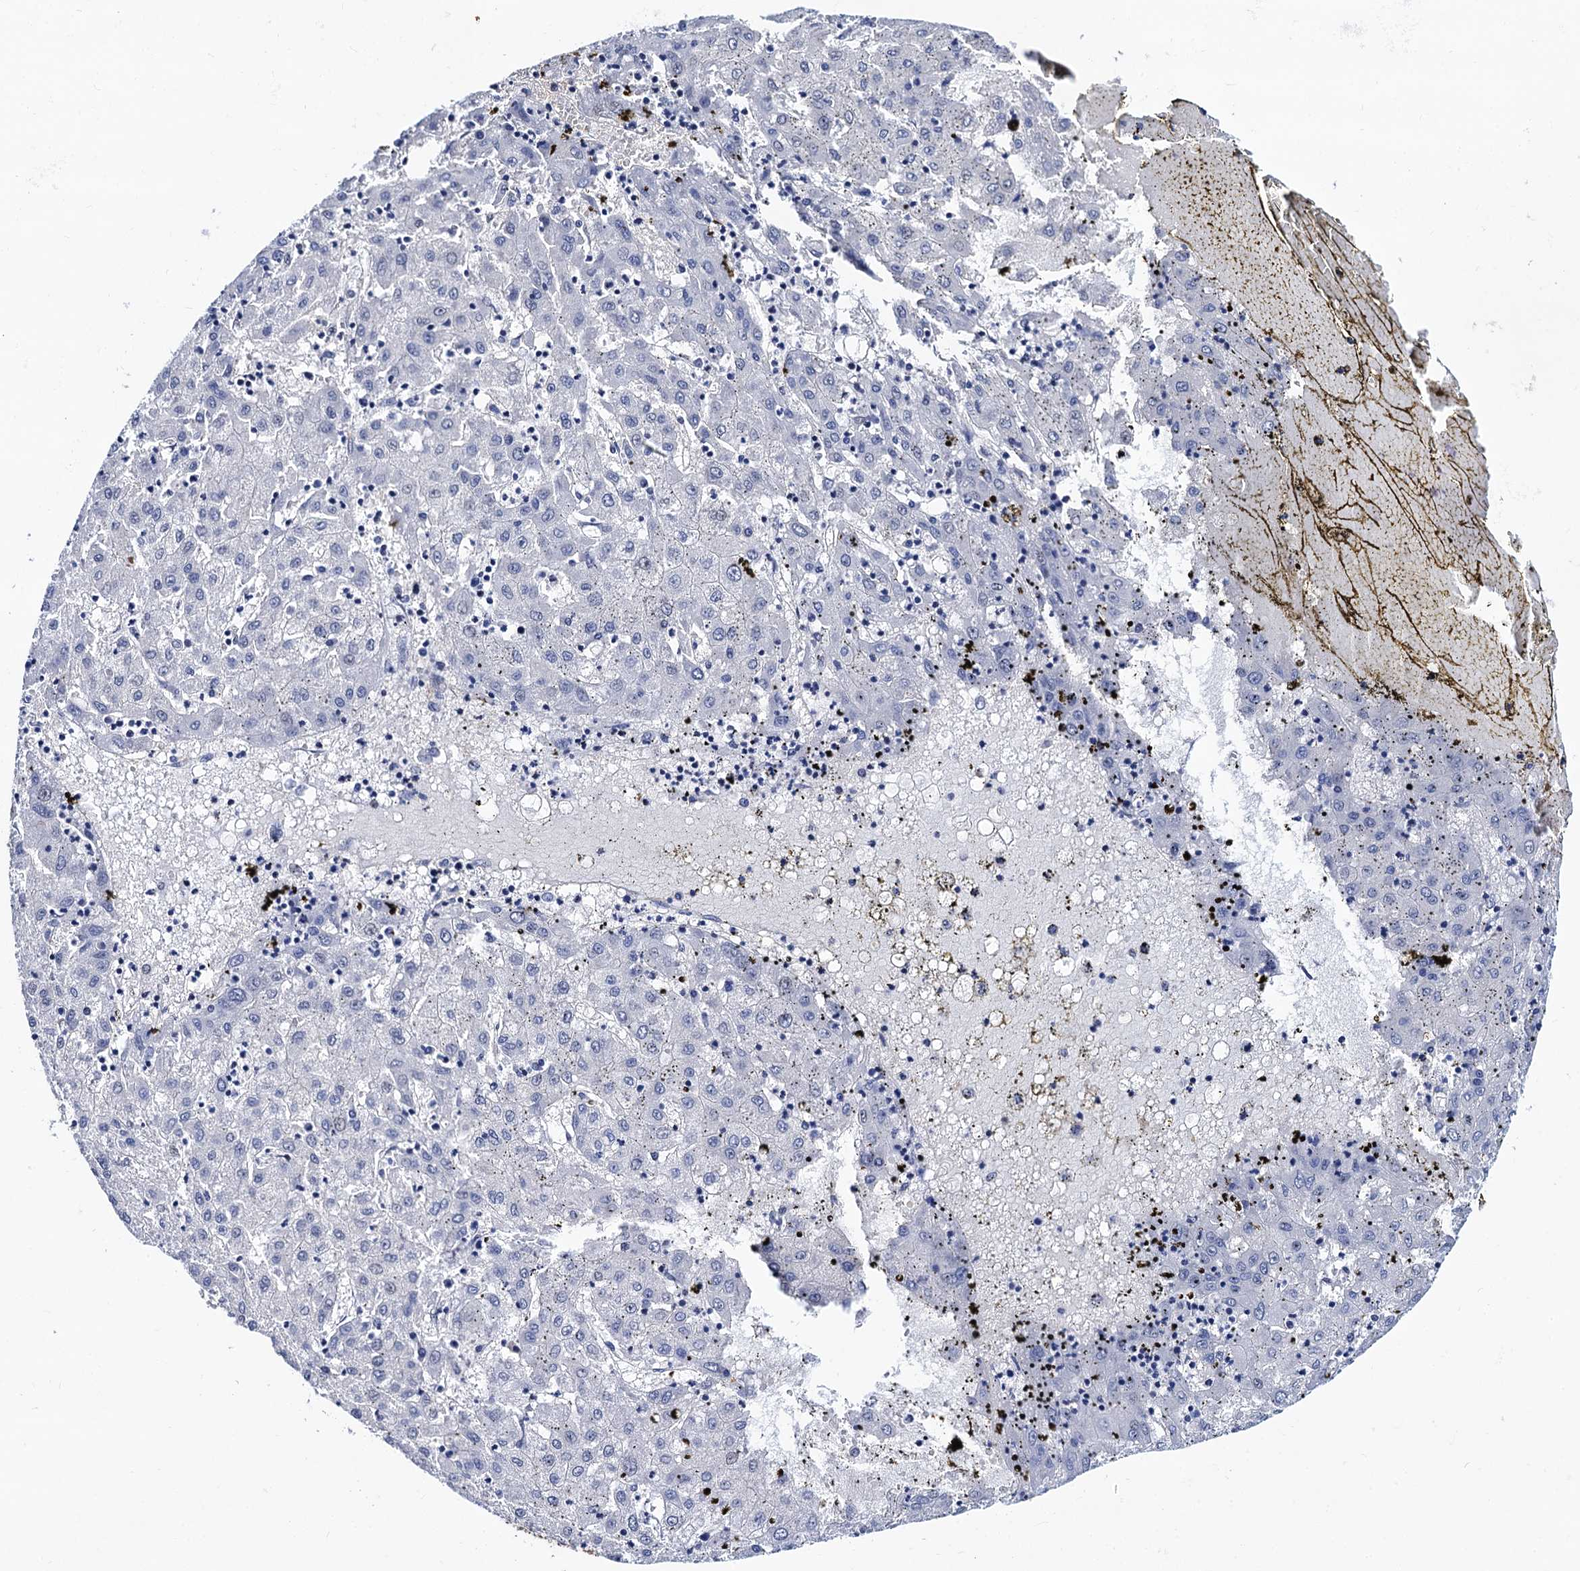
{"staining": {"intensity": "negative", "quantity": "none", "location": "none"}, "tissue": "liver cancer", "cell_type": "Tumor cells", "image_type": "cancer", "snomed": [{"axis": "morphology", "description": "Carcinoma, Hepatocellular, NOS"}, {"axis": "topography", "description": "Liver"}], "caption": "This is a micrograph of immunohistochemistry staining of liver hepatocellular carcinoma, which shows no staining in tumor cells.", "gene": "ZDHHC18", "patient": {"sex": "male", "age": 72}}